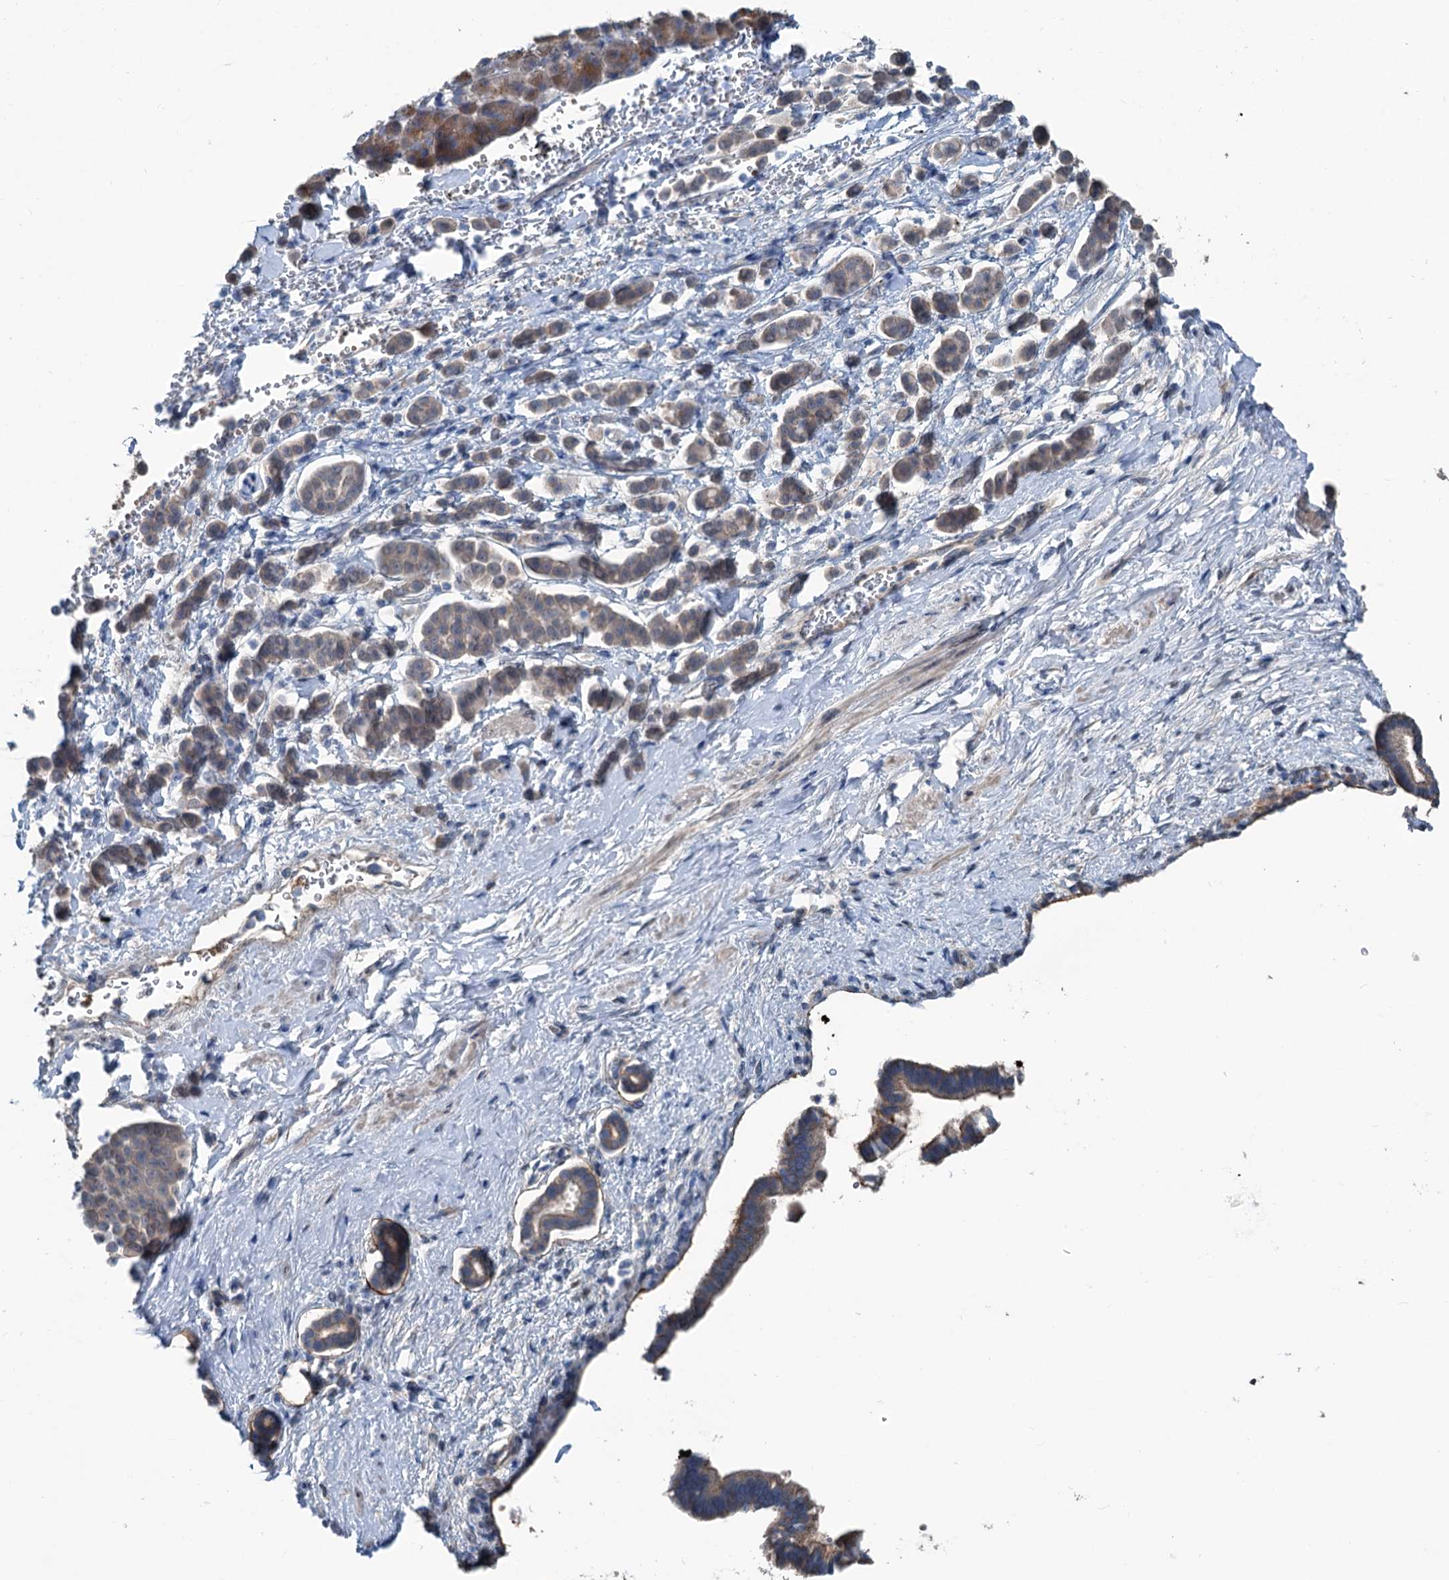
{"staining": {"intensity": "weak", "quantity": "<25%", "location": "cytoplasmic/membranous"}, "tissue": "pancreatic cancer", "cell_type": "Tumor cells", "image_type": "cancer", "snomed": [{"axis": "morphology", "description": "Normal tissue, NOS"}, {"axis": "morphology", "description": "Adenocarcinoma, NOS"}, {"axis": "topography", "description": "Pancreas"}], "caption": "Tumor cells show no significant protein positivity in pancreatic adenocarcinoma.", "gene": "TEDC1", "patient": {"sex": "female", "age": 64}}